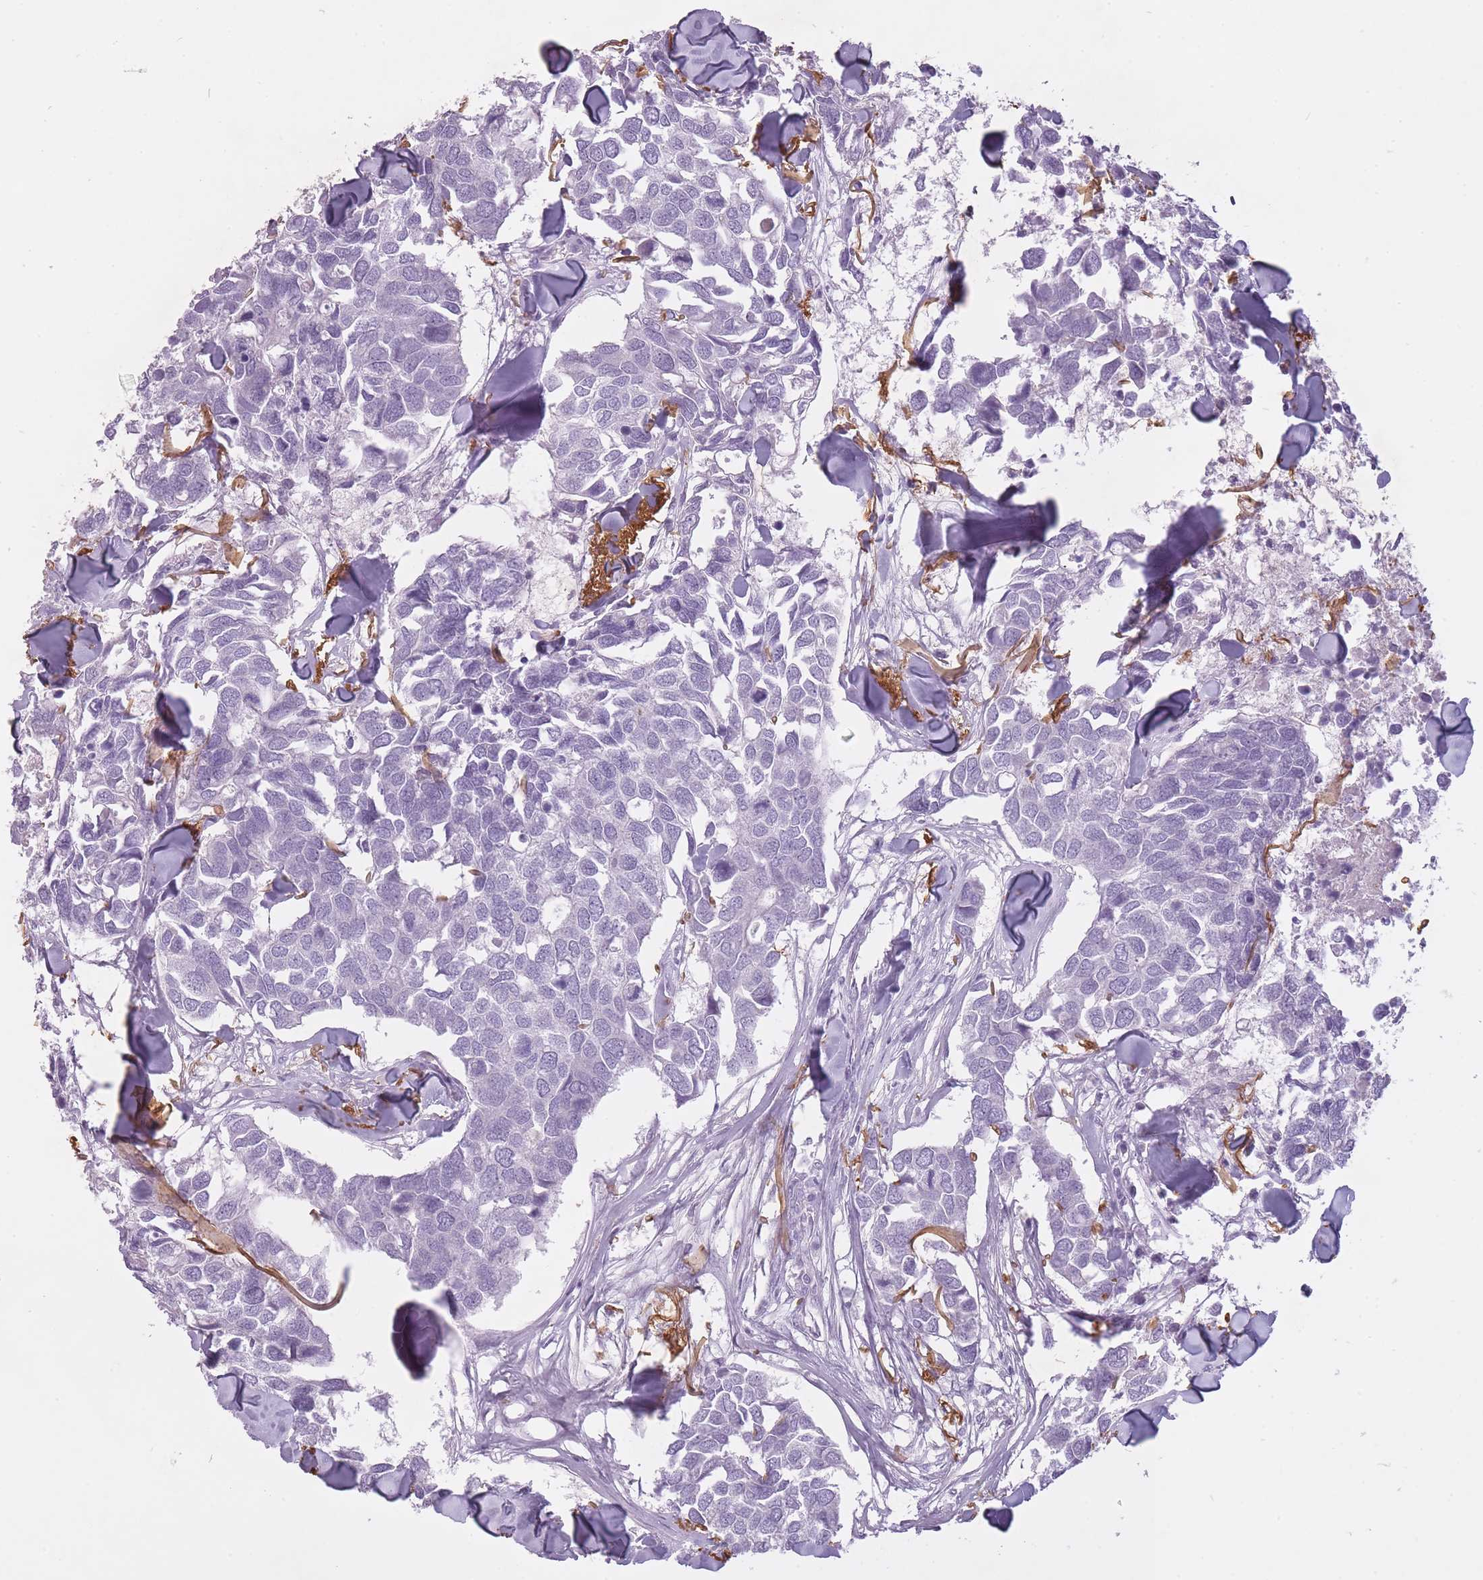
{"staining": {"intensity": "negative", "quantity": "none", "location": "none"}, "tissue": "breast cancer", "cell_type": "Tumor cells", "image_type": "cancer", "snomed": [{"axis": "morphology", "description": "Duct carcinoma"}, {"axis": "topography", "description": "Breast"}], "caption": "A high-resolution micrograph shows immunohistochemistry staining of breast cancer, which exhibits no significant staining in tumor cells.", "gene": "RFX4", "patient": {"sex": "female", "age": 83}}